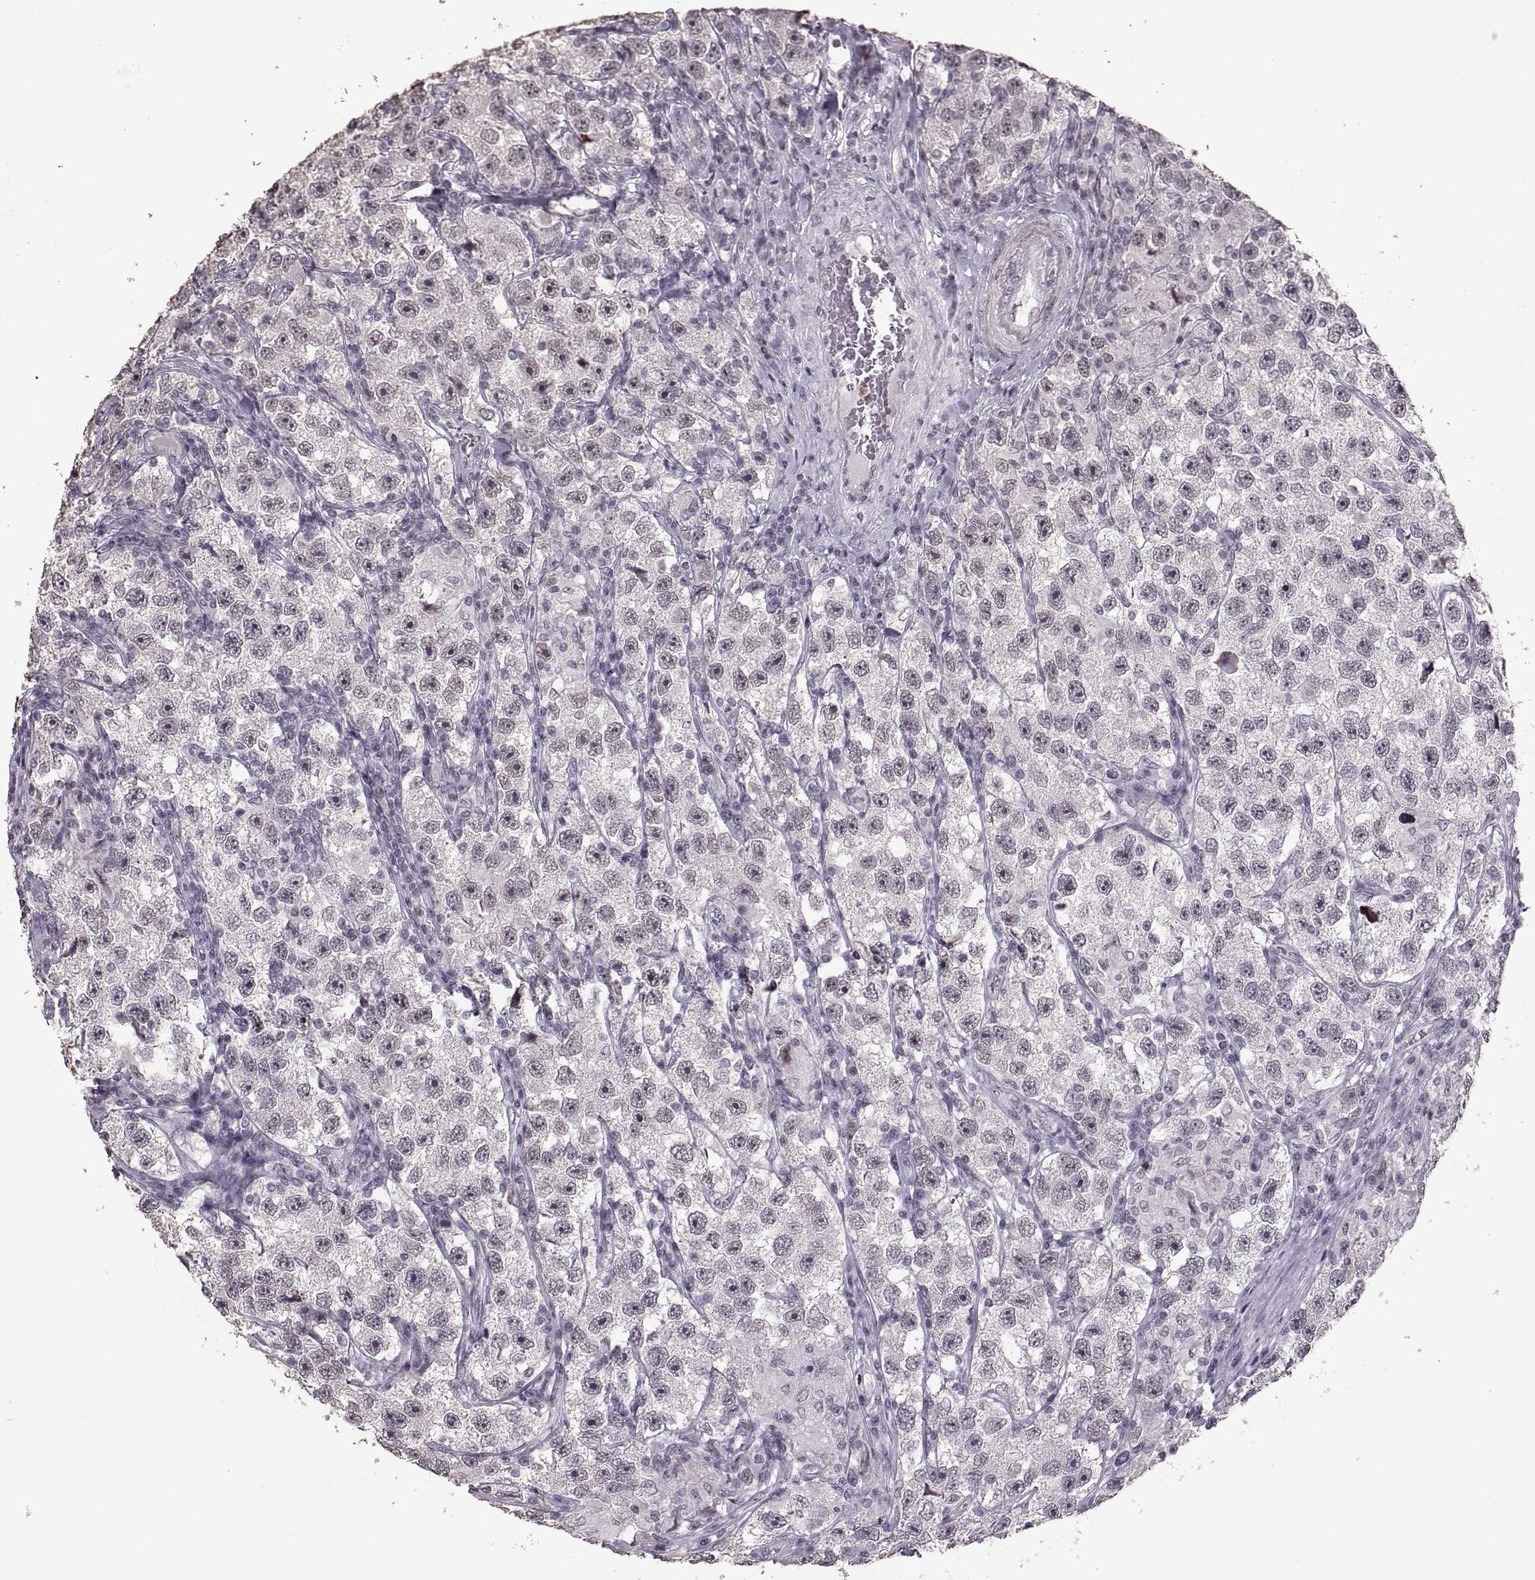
{"staining": {"intensity": "negative", "quantity": "none", "location": "none"}, "tissue": "testis cancer", "cell_type": "Tumor cells", "image_type": "cancer", "snomed": [{"axis": "morphology", "description": "Seminoma, NOS"}, {"axis": "topography", "description": "Testis"}], "caption": "DAB (3,3'-diaminobenzidine) immunohistochemical staining of human testis cancer (seminoma) demonstrates no significant expression in tumor cells.", "gene": "PALS1", "patient": {"sex": "male", "age": 26}}